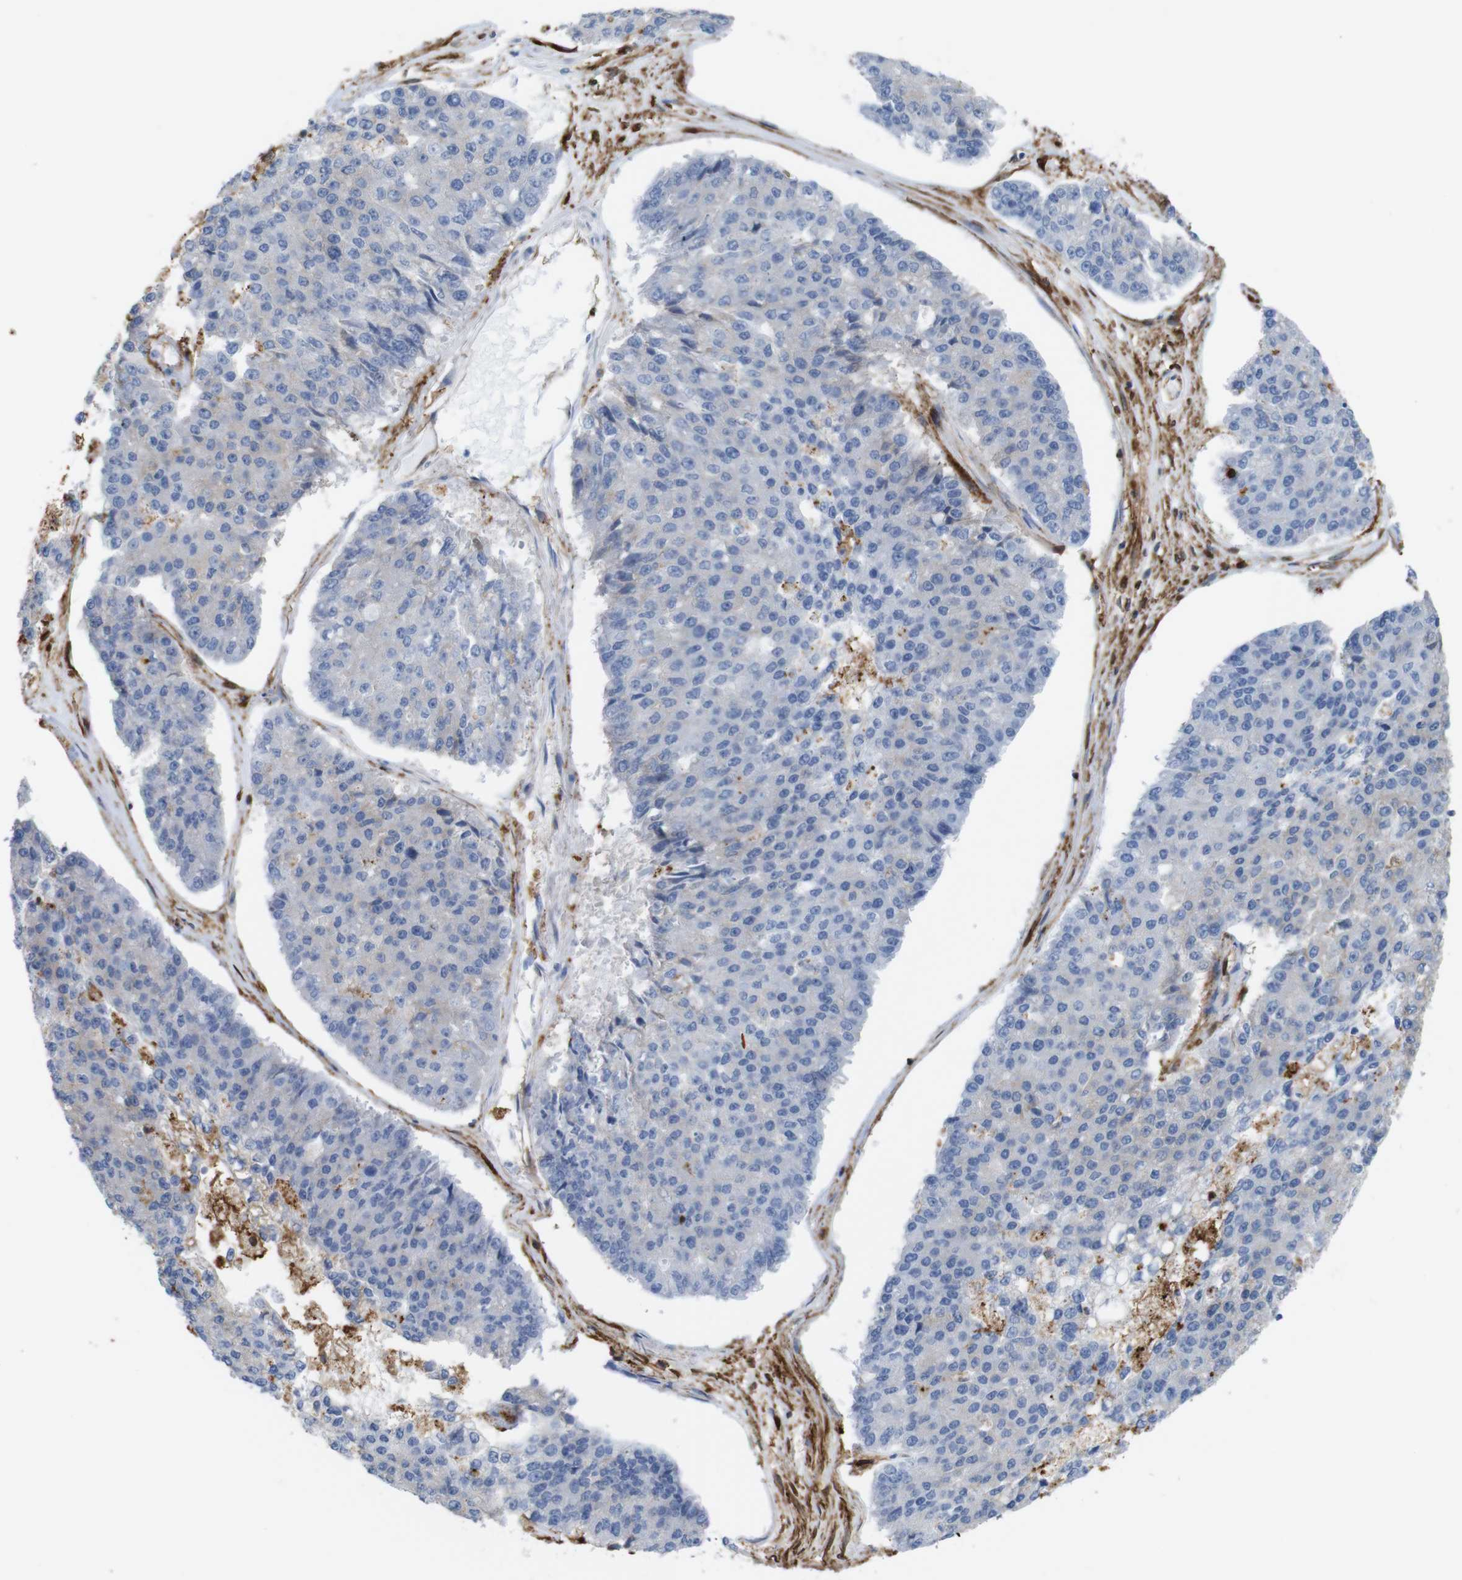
{"staining": {"intensity": "negative", "quantity": "none", "location": "none"}, "tissue": "pancreatic cancer", "cell_type": "Tumor cells", "image_type": "cancer", "snomed": [{"axis": "morphology", "description": "Adenocarcinoma, NOS"}, {"axis": "topography", "description": "Pancreas"}], "caption": "Immunohistochemical staining of human pancreatic adenocarcinoma displays no significant staining in tumor cells. (DAB (3,3'-diaminobenzidine) IHC with hematoxylin counter stain).", "gene": "ANXA1", "patient": {"sex": "male", "age": 50}}